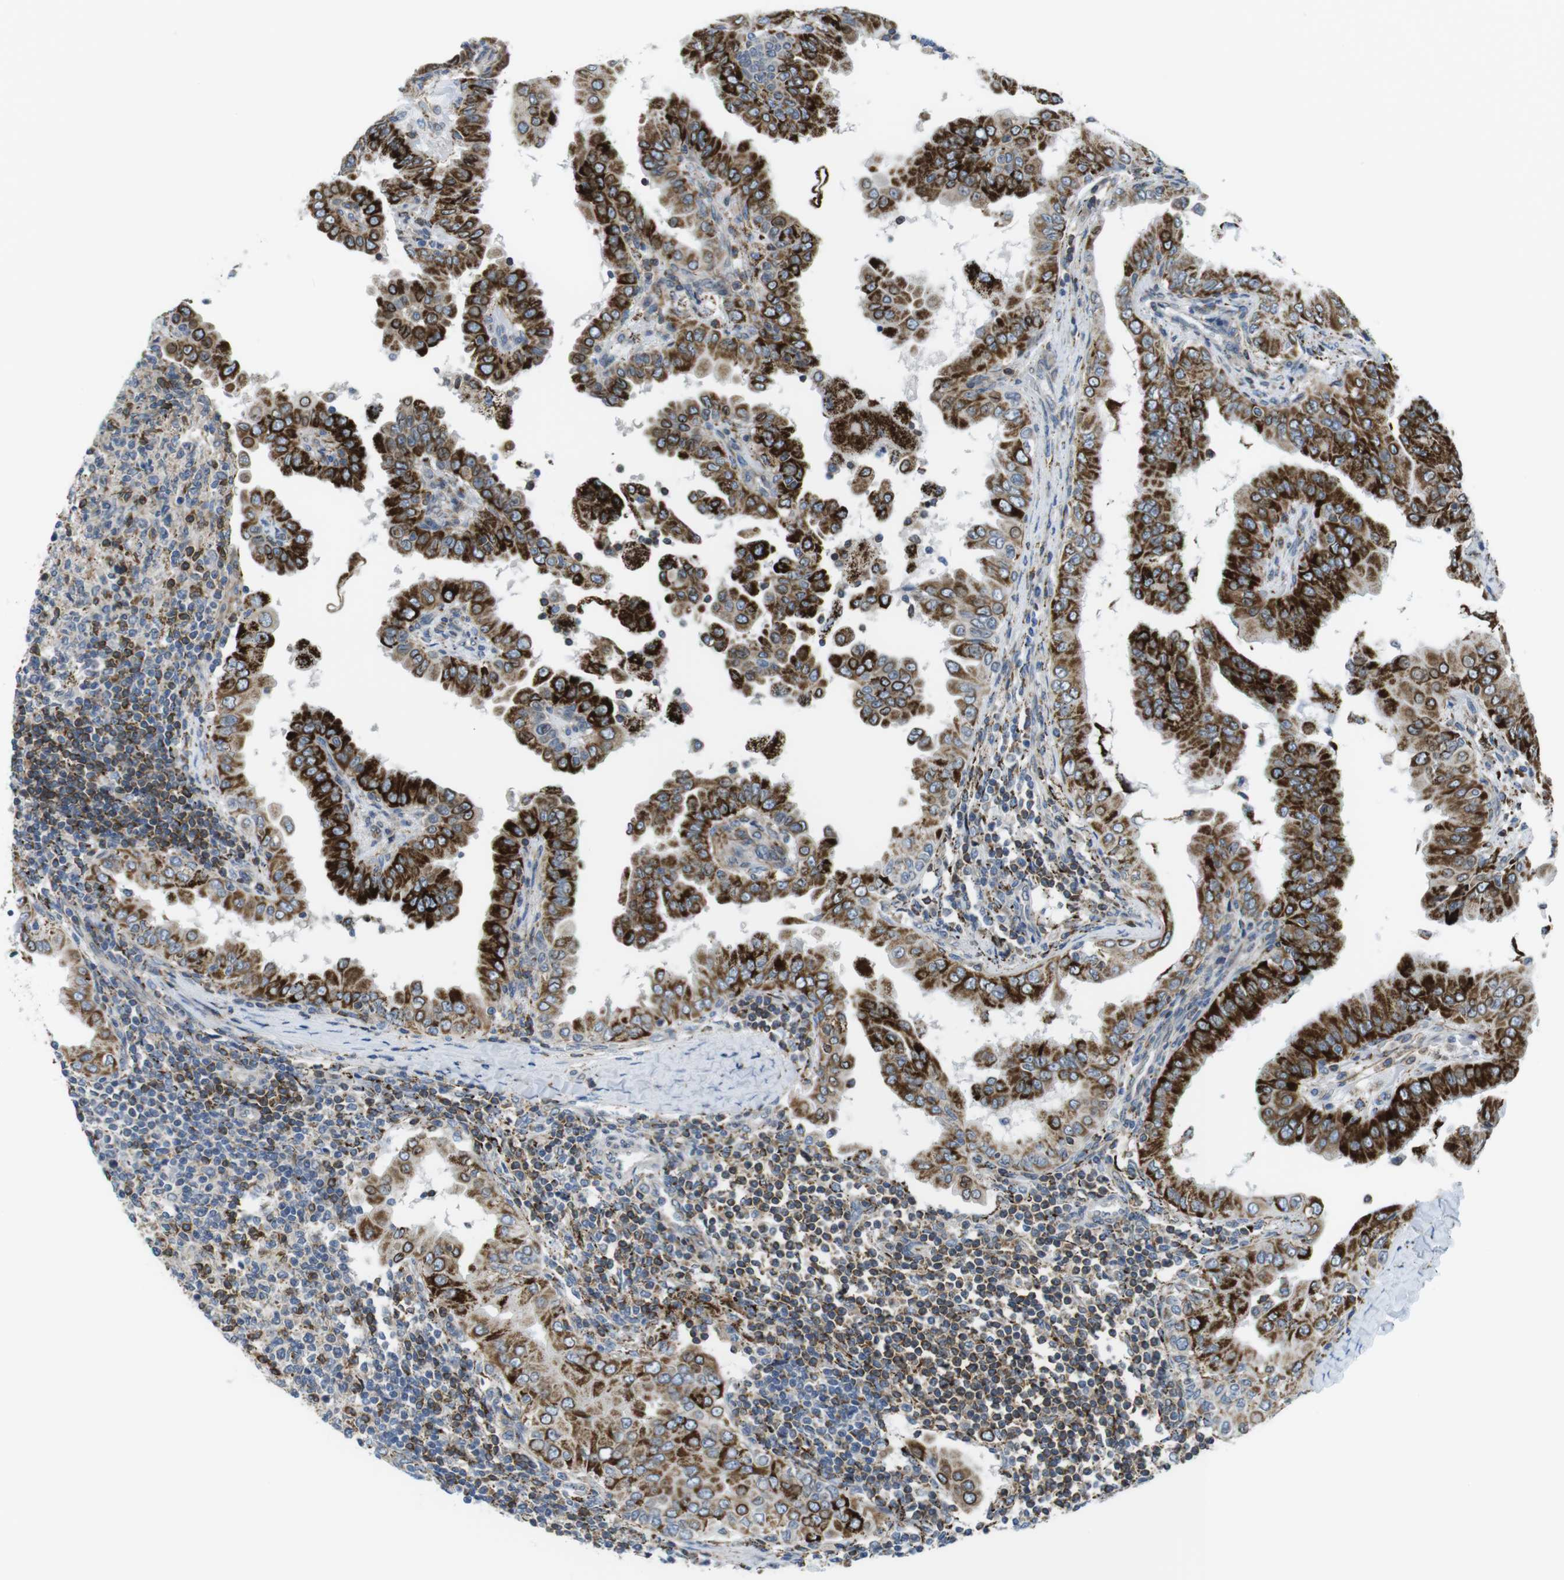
{"staining": {"intensity": "strong", "quantity": ">75%", "location": "cytoplasmic/membranous"}, "tissue": "thyroid cancer", "cell_type": "Tumor cells", "image_type": "cancer", "snomed": [{"axis": "morphology", "description": "Papillary adenocarcinoma, NOS"}, {"axis": "topography", "description": "Thyroid gland"}], "caption": "Thyroid papillary adenocarcinoma tissue shows strong cytoplasmic/membranous staining in about >75% of tumor cells, visualized by immunohistochemistry.", "gene": "KCNE3", "patient": {"sex": "male", "age": 33}}